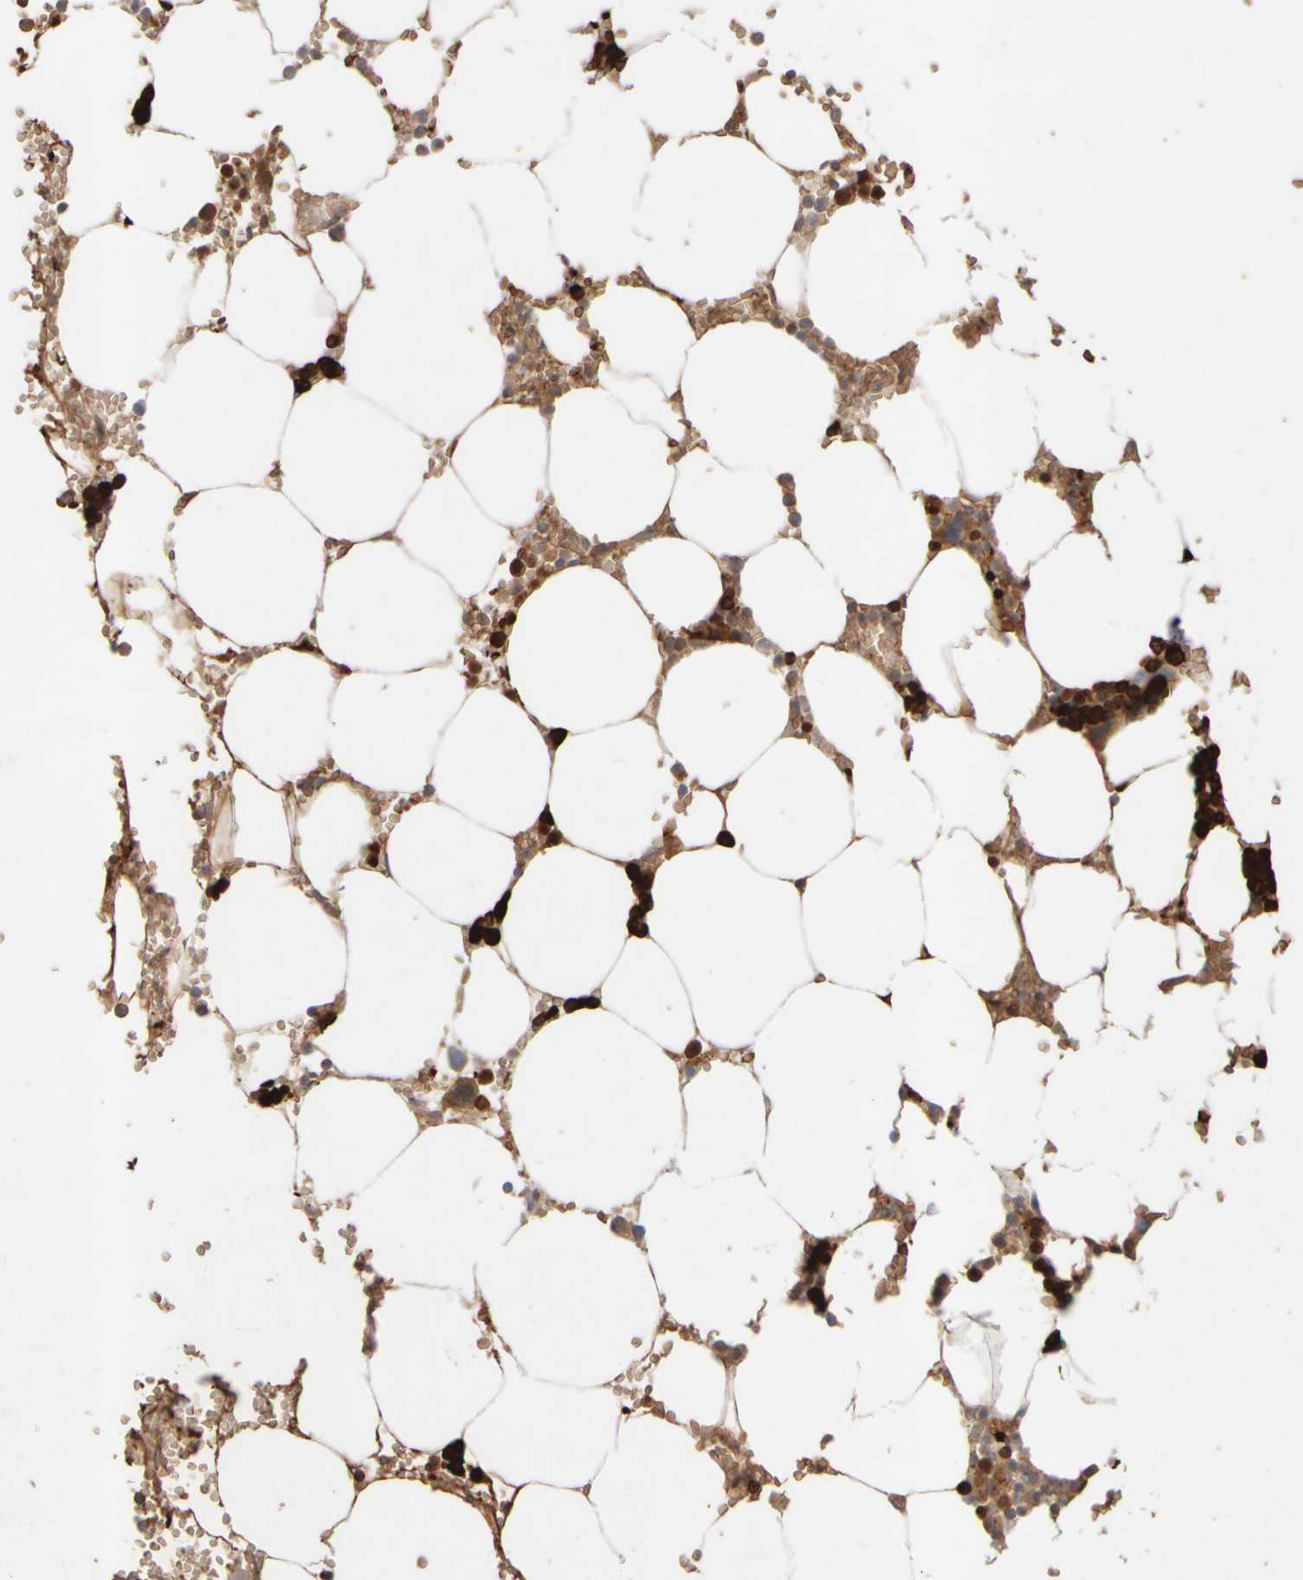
{"staining": {"intensity": "moderate", "quantity": ">75%", "location": "cytoplasmic/membranous"}, "tissue": "bone marrow", "cell_type": "Hematopoietic cells", "image_type": "normal", "snomed": [{"axis": "morphology", "description": "Normal tissue, NOS"}, {"axis": "topography", "description": "Bone marrow"}], "caption": "Immunohistochemistry staining of normal bone marrow, which reveals medium levels of moderate cytoplasmic/membranous staining in approximately >75% of hematopoietic cells indicating moderate cytoplasmic/membranous protein staining. The staining was performed using DAB (3,3'-diaminobenzidine) (brown) for protein detection and nuclei were counterstained in hematoxylin (blue).", "gene": "MST1", "patient": {"sex": "male", "age": 70}}